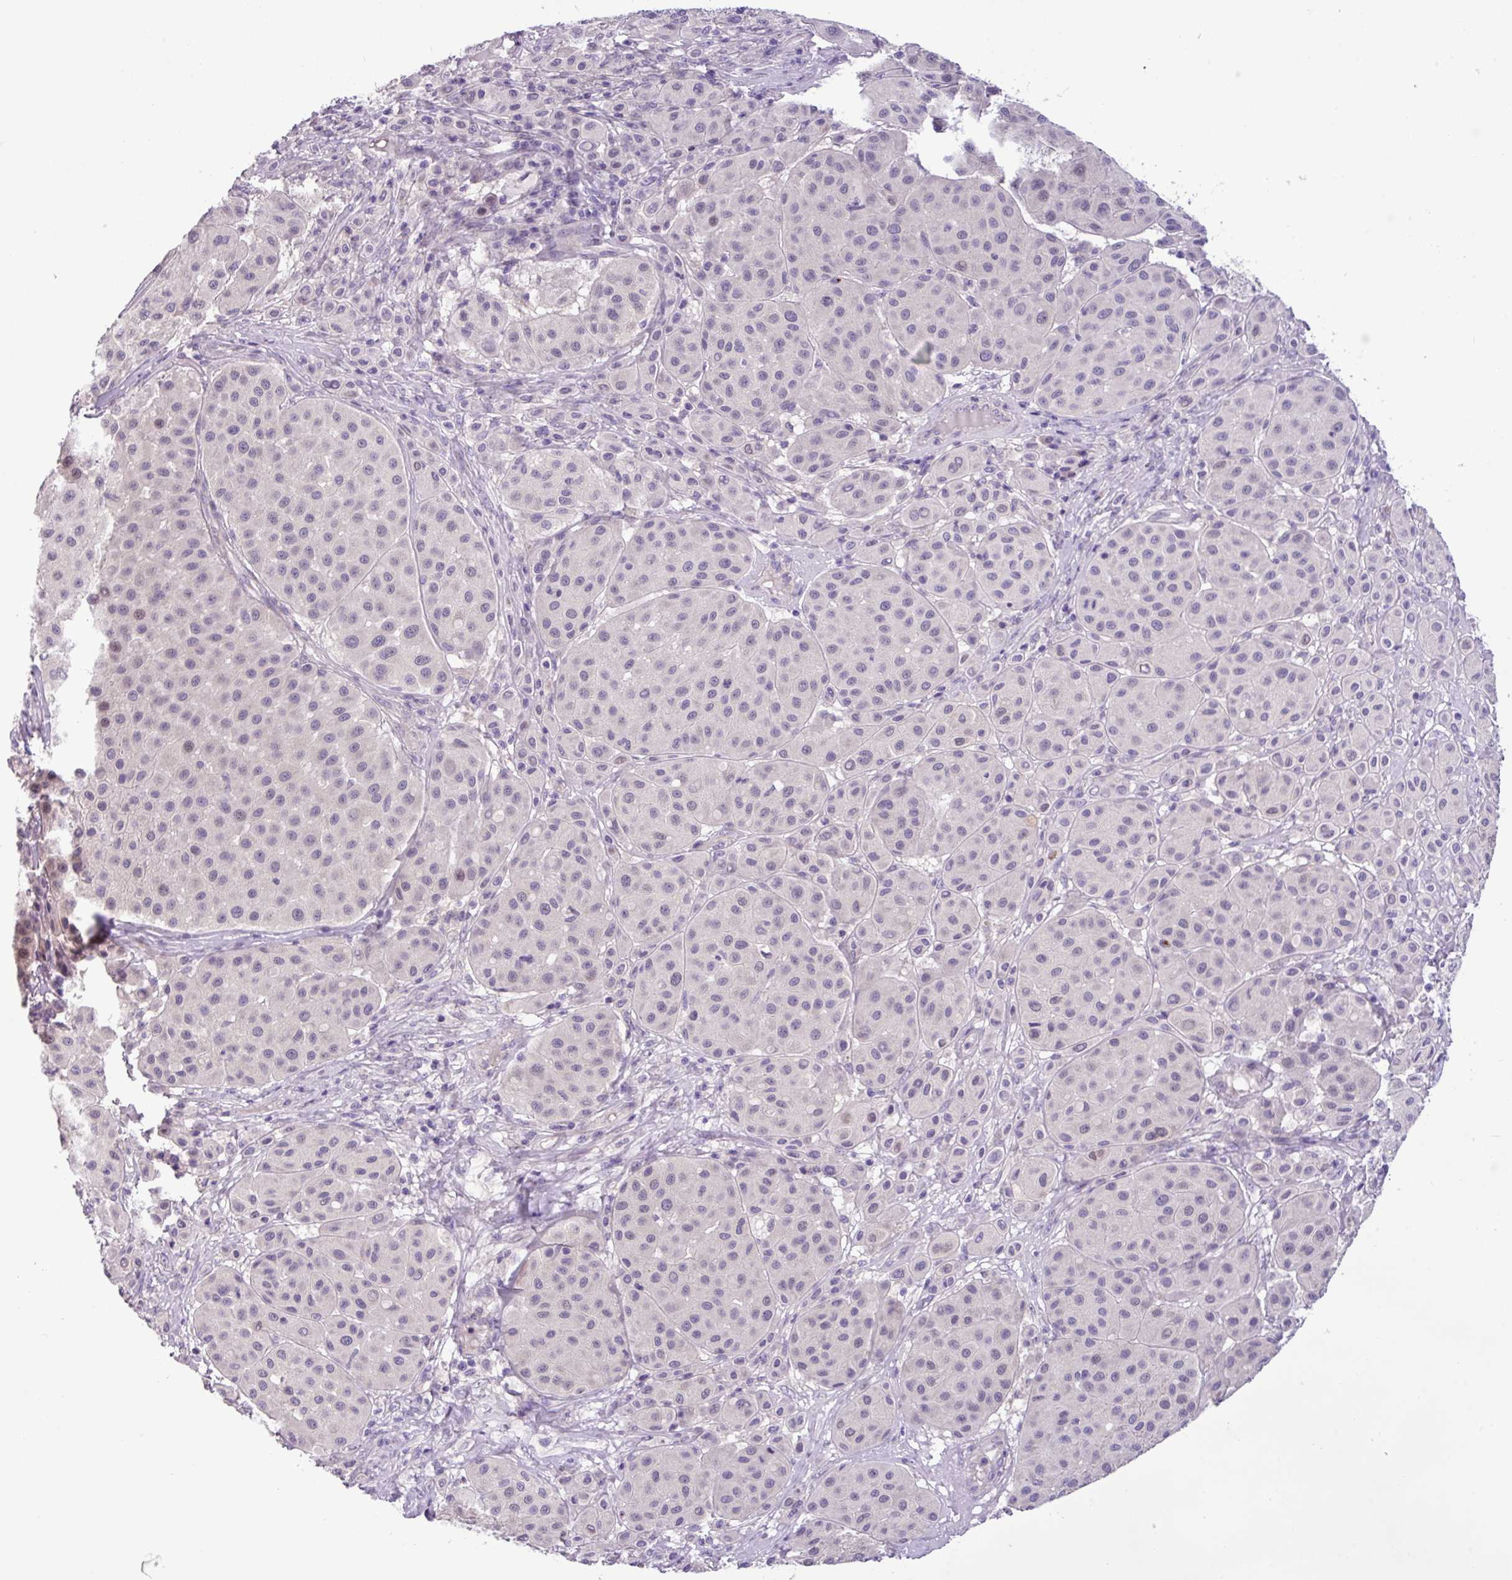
{"staining": {"intensity": "negative", "quantity": "none", "location": "none"}, "tissue": "melanoma", "cell_type": "Tumor cells", "image_type": "cancer", "snomed": [{"axis": "morphology", "description": "Malignant melanoma, Metastatic site"}, {"axis": "topography", "description": "Smooth muscle"}], "caption": "A photomicrograph of human malignant melanoma (metastatic site) is negative for staining in tumor cells.", "gene": "PNLDC1", "patient": {"sex": "male", "age": 41}}